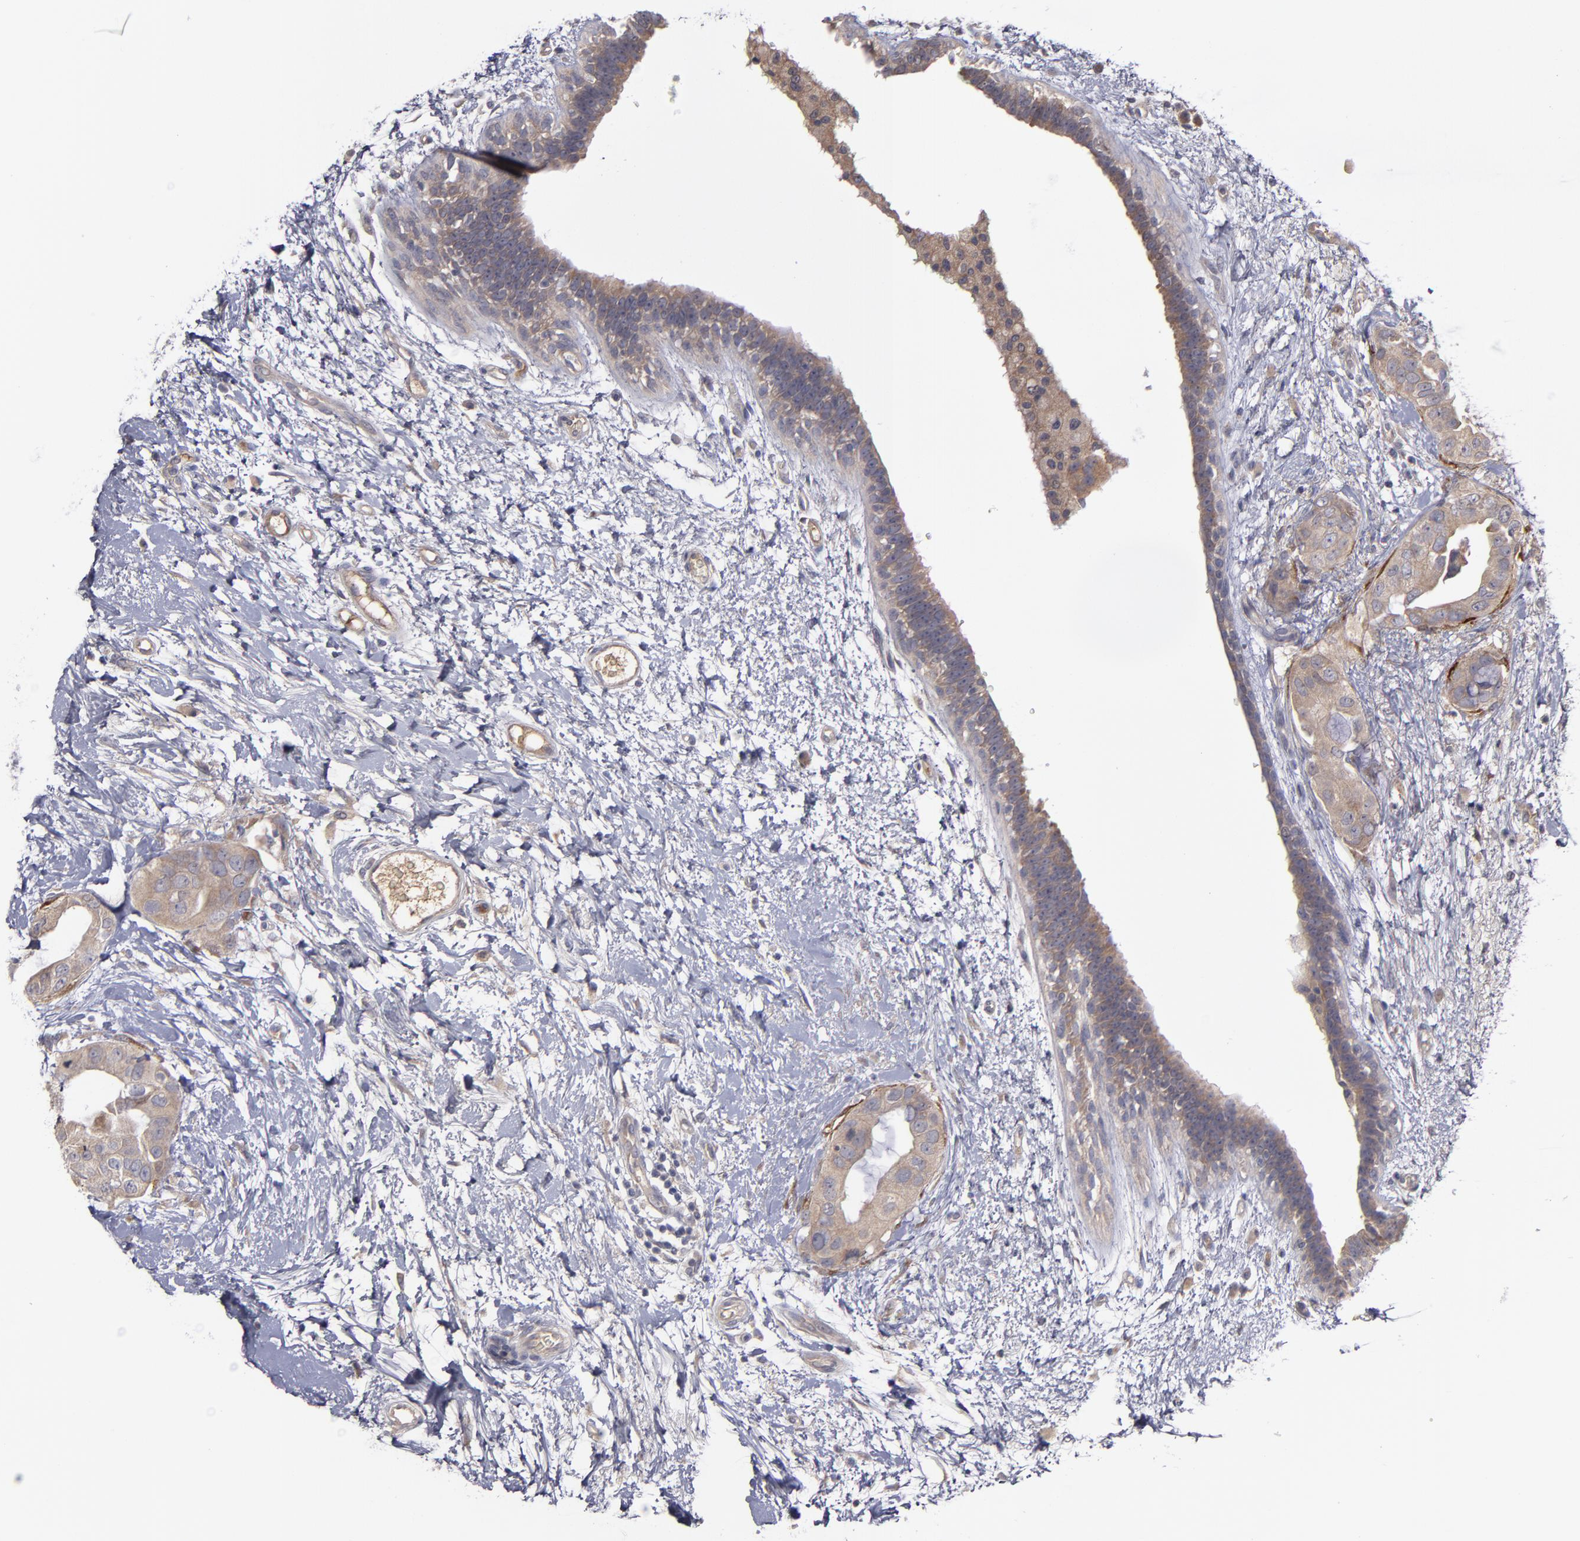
{"staining": {"intensity": "weak", "quantity": ">75%", "location": "cytoplasmic/membranous"}, "tissue": "breast cancer", "cell_type": "Tumor cells", "image_type": "cancer", "snomed": [{"axis": "morphology", "description": "Duct carcinoma"}, {"axis": "topography", "description": "Breast"}], "caption": "Breast cancer stained with immunohistochemistry reveals weak cytoplasmic/membranous positivity in about >75% of tumor cells.", "gene": "MMP11", "patient": {"sex": "female", "age": 40}}